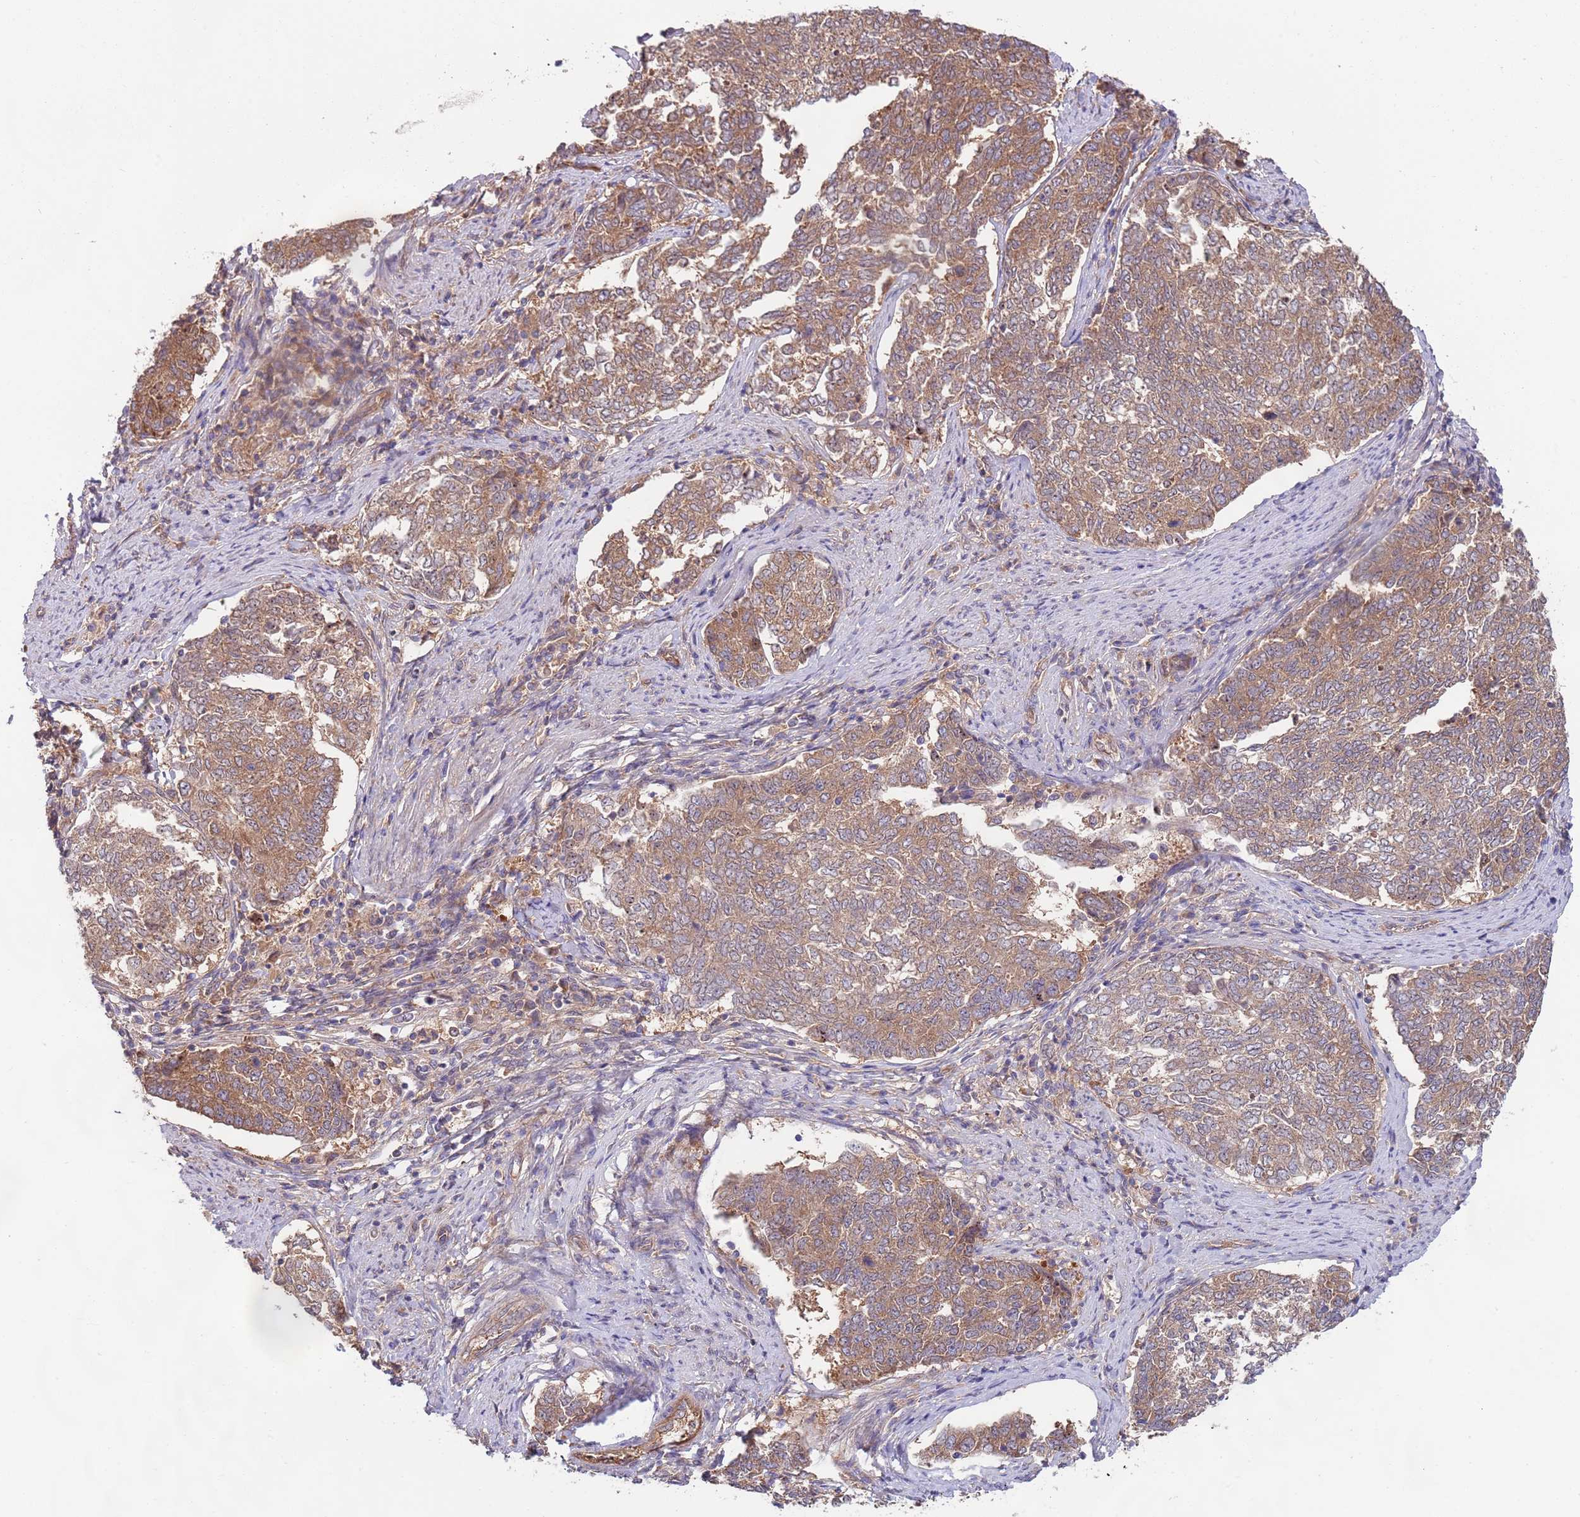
{"staining": {"intensity": "moderate", "quantity": ">75%", "location": "cytoplasmic/membranous"}, "tissue": "endometrial cancer", "cell_type": "Tumor cells", "image_type": "cancer", "snomed": [{"axis": "morphology", "description": "Adenocarcinoma, NOS"}, {"axis": "topography", "description": "Endometrium"}], "caption": "Immunohistochemical staining of human endometrial cancer demonstrates medium levels of moderate cytoplasmic/membranous protein staining in approximately >75% of tumor cells.", "gene": "EIF3F", "patient": {"sex": "female", "age": 80}}